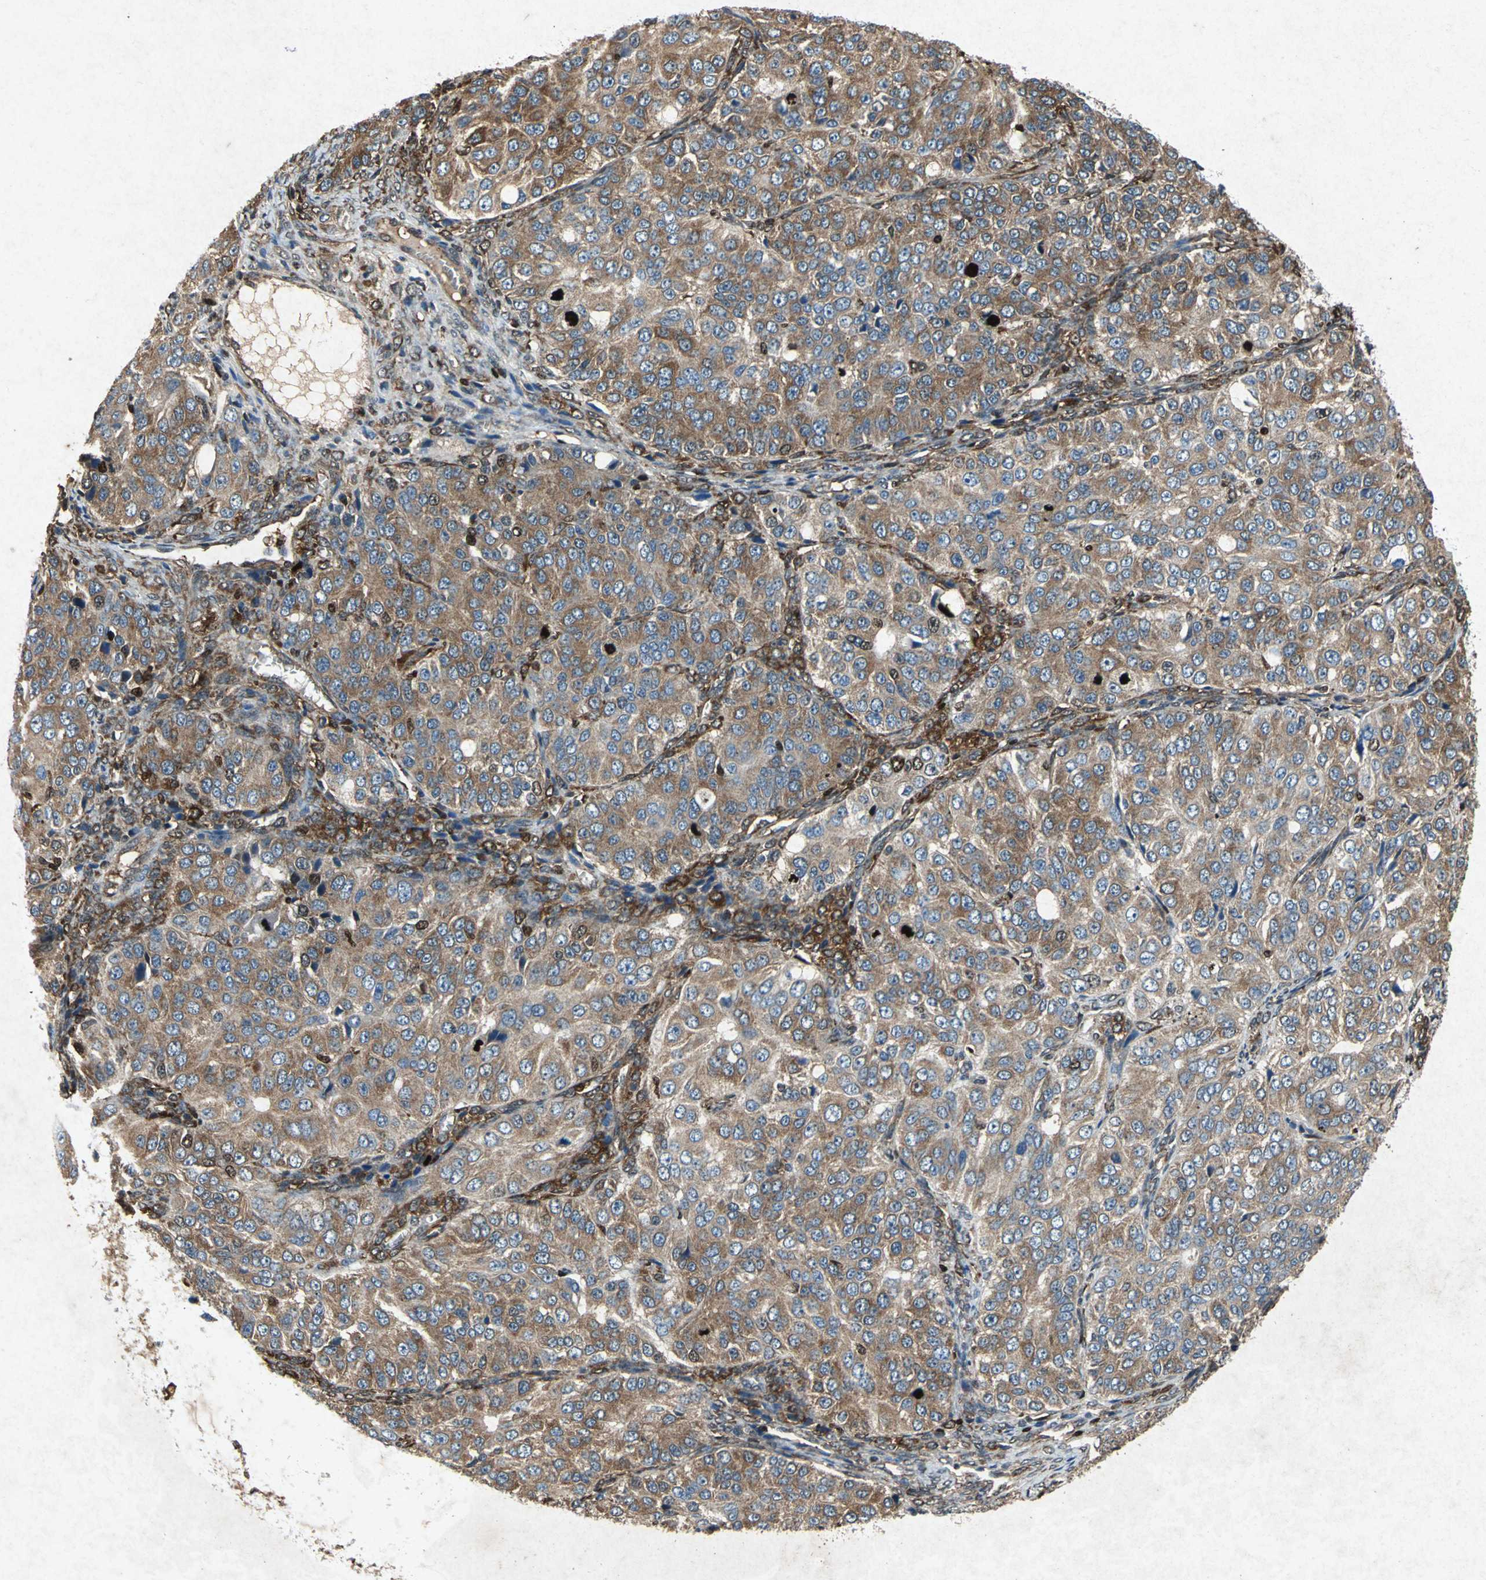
{"staining": {"intensity": "moderate", "quantity": ">75%", "location": "cytoplasmic/membranous"}, "tissue": "ovarian cancer", "cell_type": "Tumor cells", "image_type": "cancer", "snomed": [{"axis": "morphology", "description": "Carcinoma, endometroid"}, {"axis": "topography", "description": "Ovary"}], "caption": "Approximately >75% of tumor cells in human endometroid carcinoma (ovarian) display moderate cytoplasmic/membranous protein staining as visualized by brown immunohistochemical staining.", "gene": "HSP90AB1", "patient": {"sex": "female", "age": 51}}